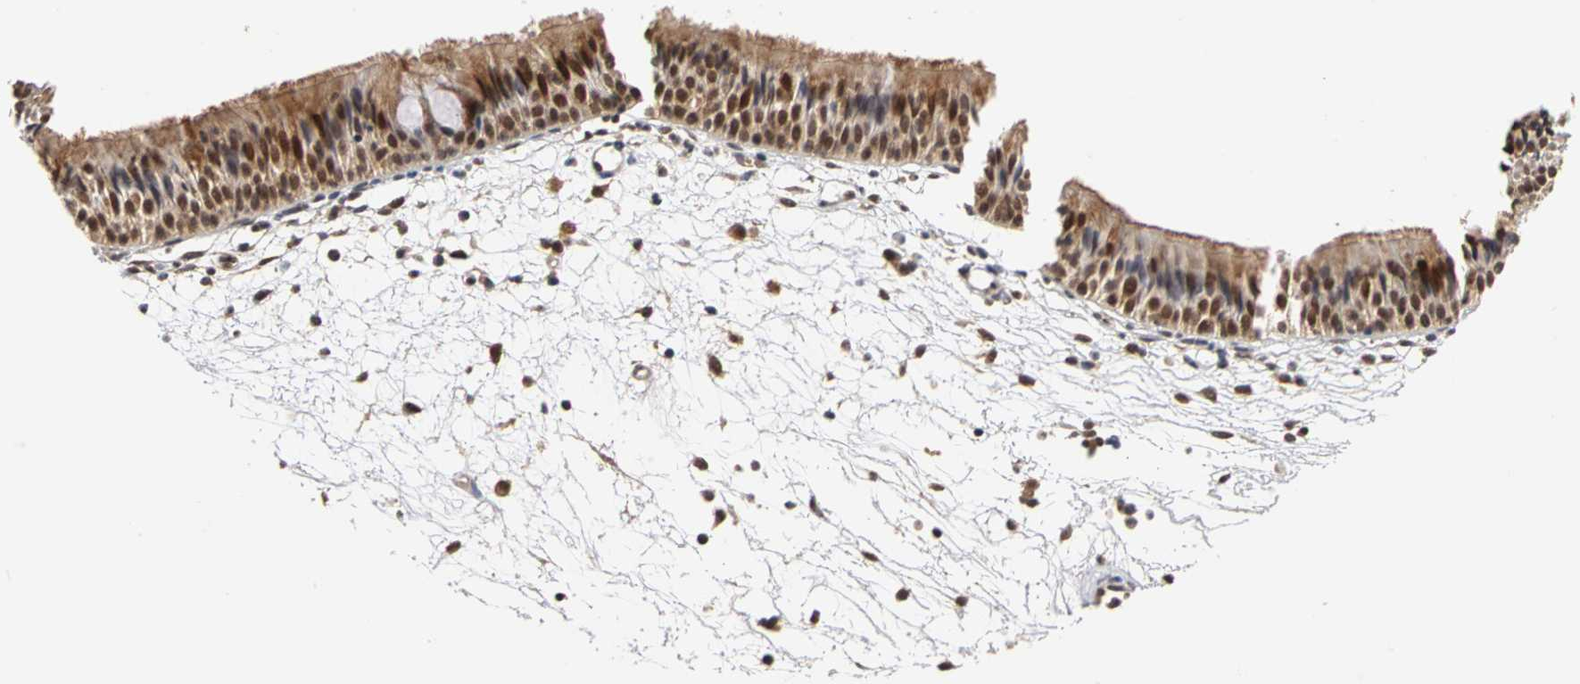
{"staining": {"intensity": "strong", "quantity": ">75%", "location": "cytoplasmic/membranous,nuclear"}, "tissue": "nasopharynx", "cell_type": "Respiratory epithelial cells", "image_type": "normal", "snomed": [{"axis": "morphology", "description": "Normal tissue, NOS"}, {"axis": "topography", "description": "Nasopharynx"}], "caption": "Respiratory epithelial cells exhibit high levels of strong cytoplasmic/membranous,nuclear positivity in about >75% of cells in normal human nasopharynx.", "gene": "UBE2M", "patient": {"sex": "female", "age": 54}}